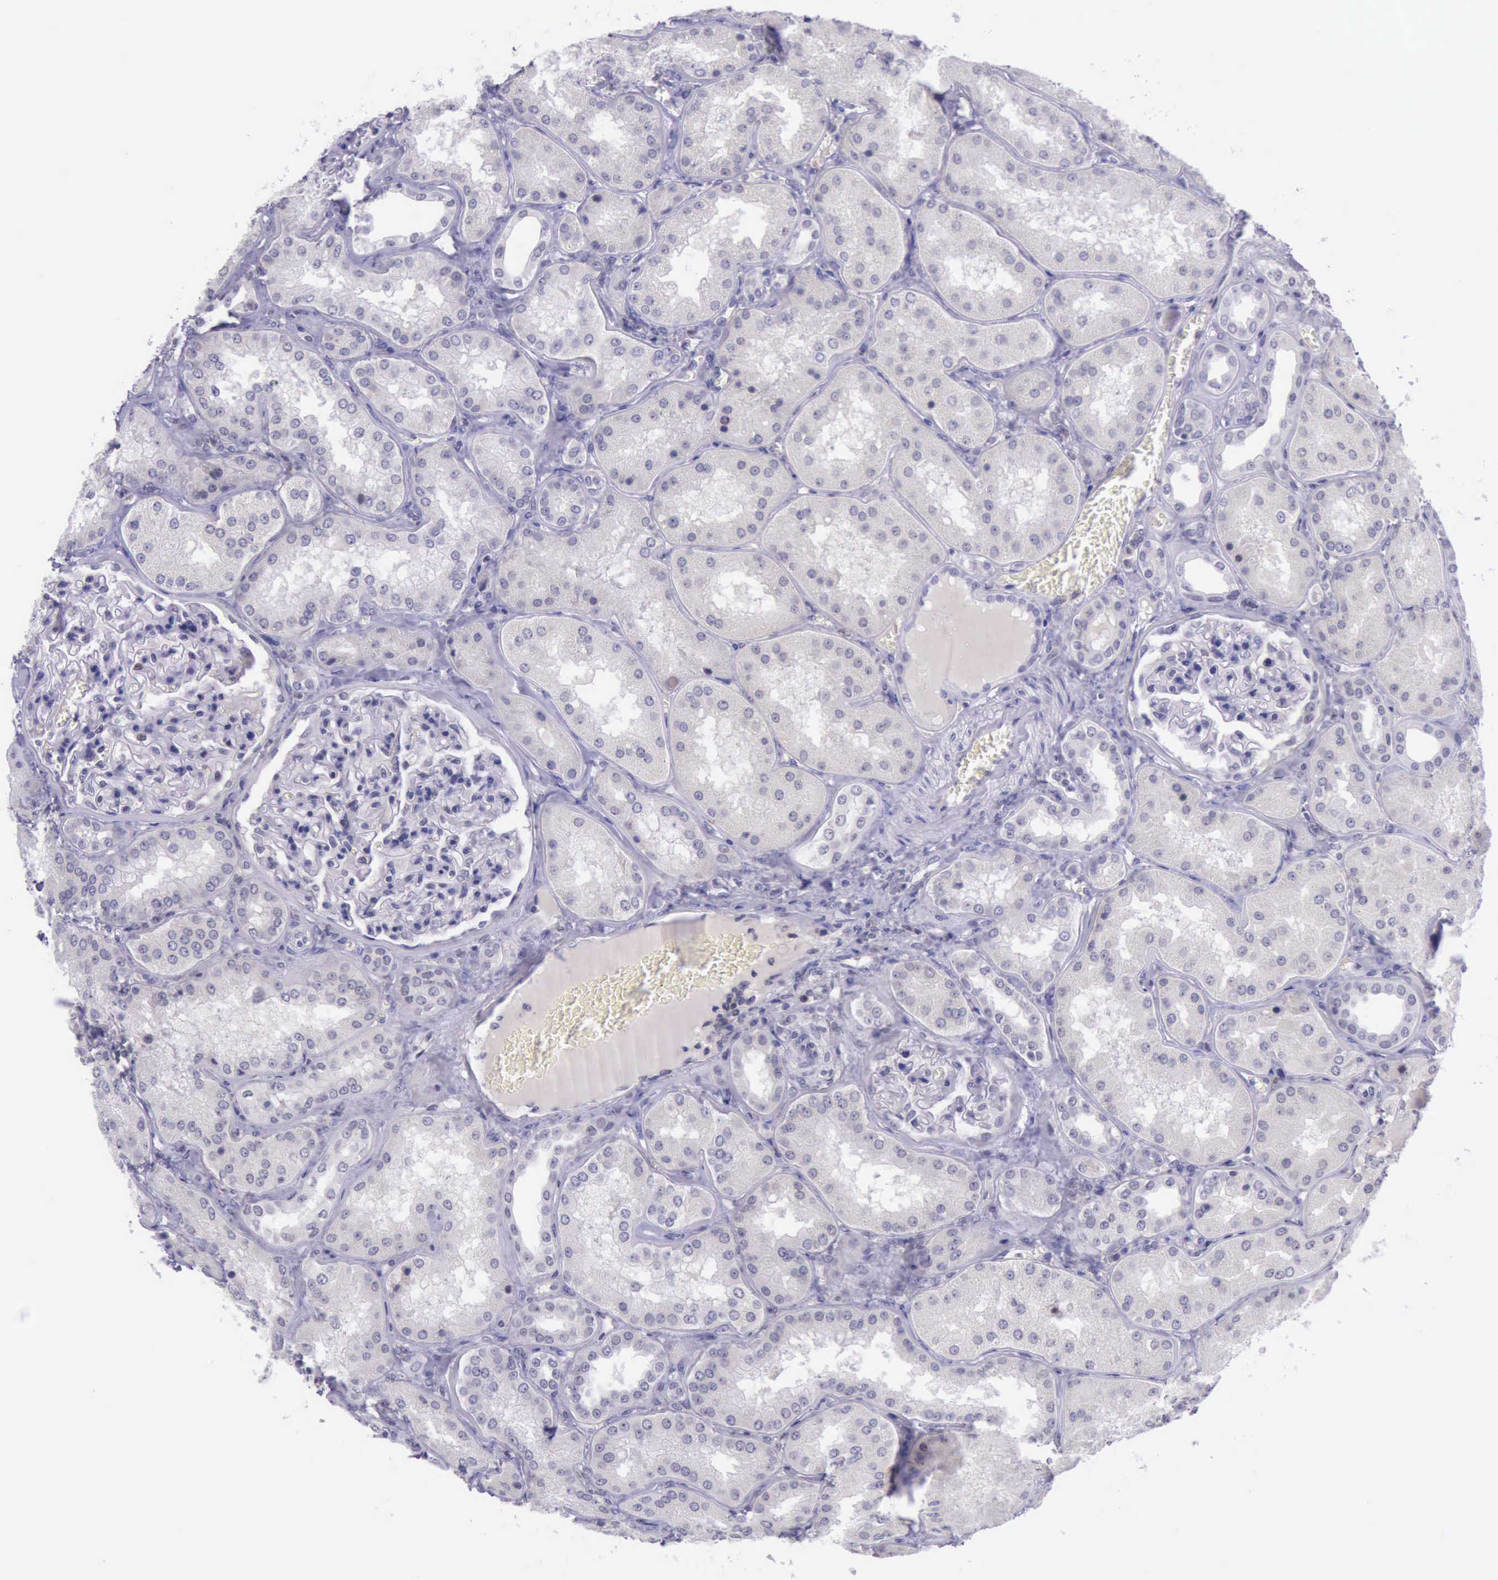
{"staining": {"intensity": "negative", "quantity": "none", "location": "none"}, "tissue": "kidney", "cell_type": "Cells in glomeruli", "image_type": "normal", "snomed": [{"axis": "morphology", "description": "Normal tissue, NOS"}, {"axis": "topography", "description": "Kidney"}], "caption": "Micrograph shows no significant protein expression in cells in glomeruli of unremarkable kidney. (Brightfield microscopy of DAB (3,3'-diaminobenzidine) IHC at high magnification).", "gene": "PARP1", "patient": {"sex": "female", "age": 56}}